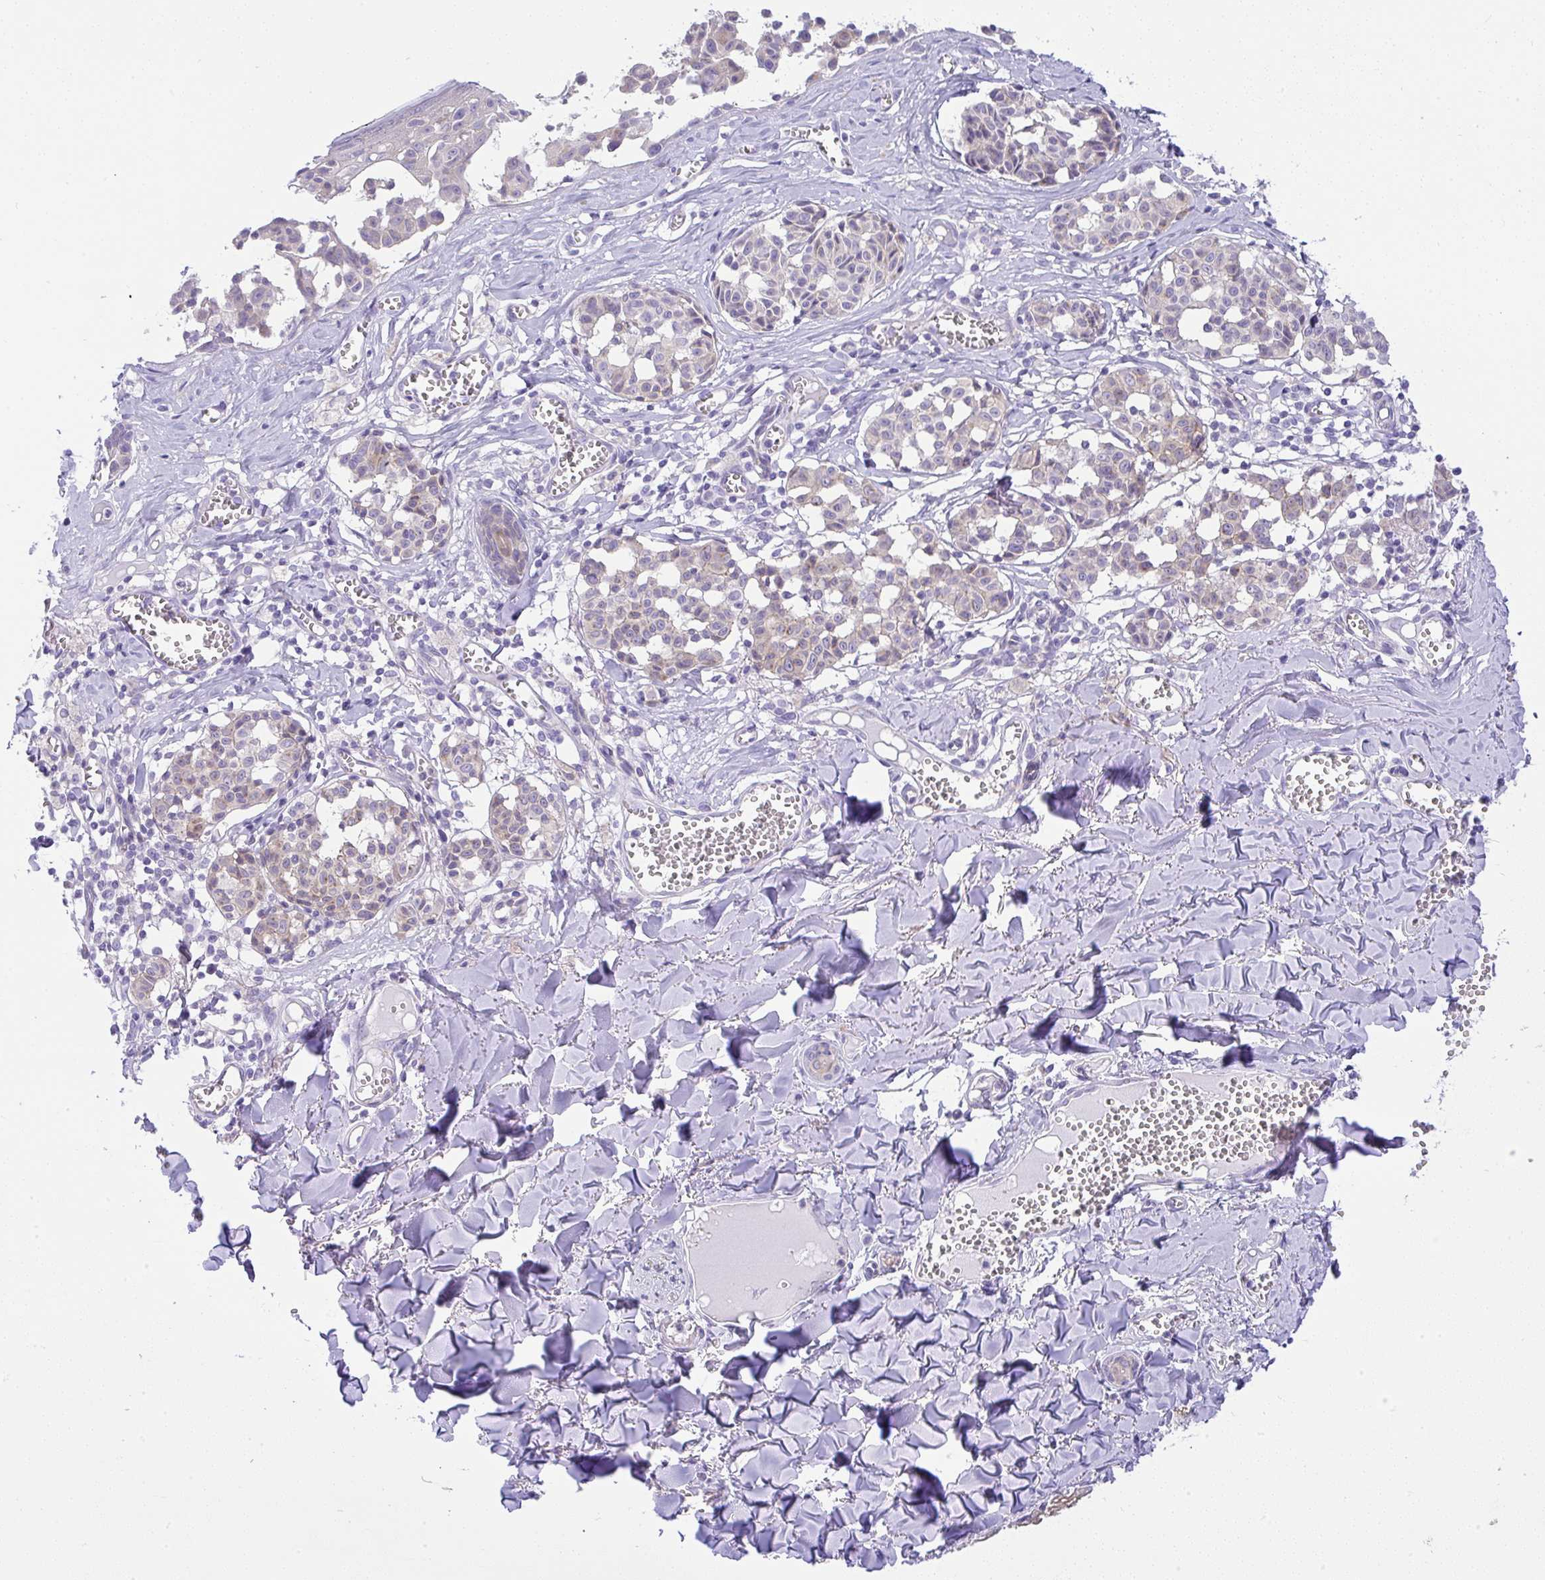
{"staining": {"intensity": "weak", "quantity": "25%-75%", "location": "cytoplasmic/membranous"}, "tissue": "melanoma", "cell_type": "Tumor cells", "image_type": "cancer", "snomed": [{"axis": "morphology", "description": "Malignant melanoma, NOS"}, {"axis": "topography", "description": "Skin"}], "caption": "Malignant melanoma stained with immunohistochemistry (IHC) demonstrates weak cytoplasmic/membranous staining in approximately 25%-75% of tumor cells.", "gene": "FAM177A1", "patient": {"sex": "female", "age": 43}}